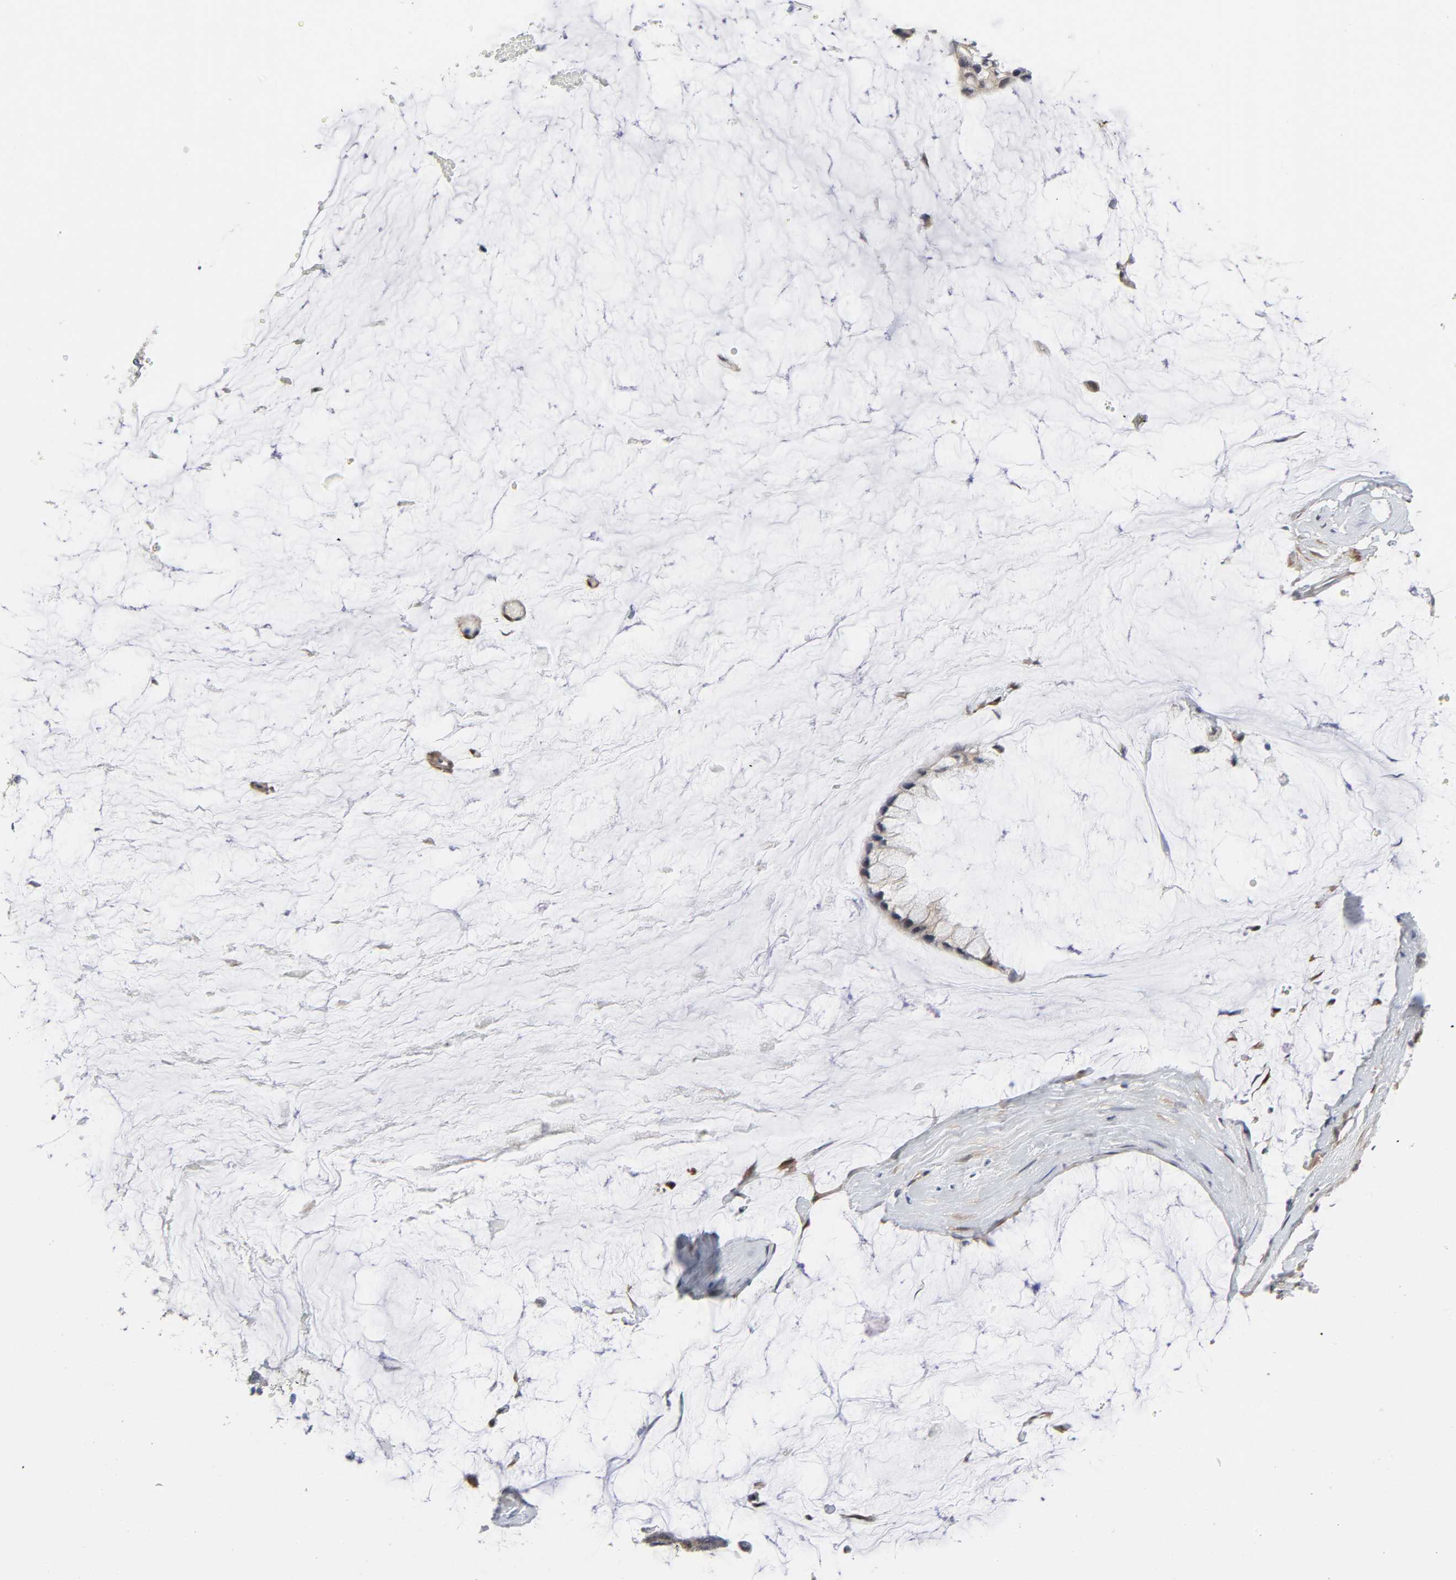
{"staining": {"intensity": "weak", "quantity": ">75%", "location": "cytoplasmic/membranous"}, "tissue": "ovarian cancer", "cell_type": "Tumor cells", "image_type": "cancer", "snomed": [{"axis": "morphology", "description": "Cystadenocarcinoma, mucinous, NOS"}, {"axis": "topography", "description": "Ovary"}], "caption": "Protein expression analysis of human ovarian cancer reveals weak cytoplasmic/membranous positivity in about >75% of tumor cells.", "gene": "PTEN", "patient": {"sex": "female", "age": 39}}